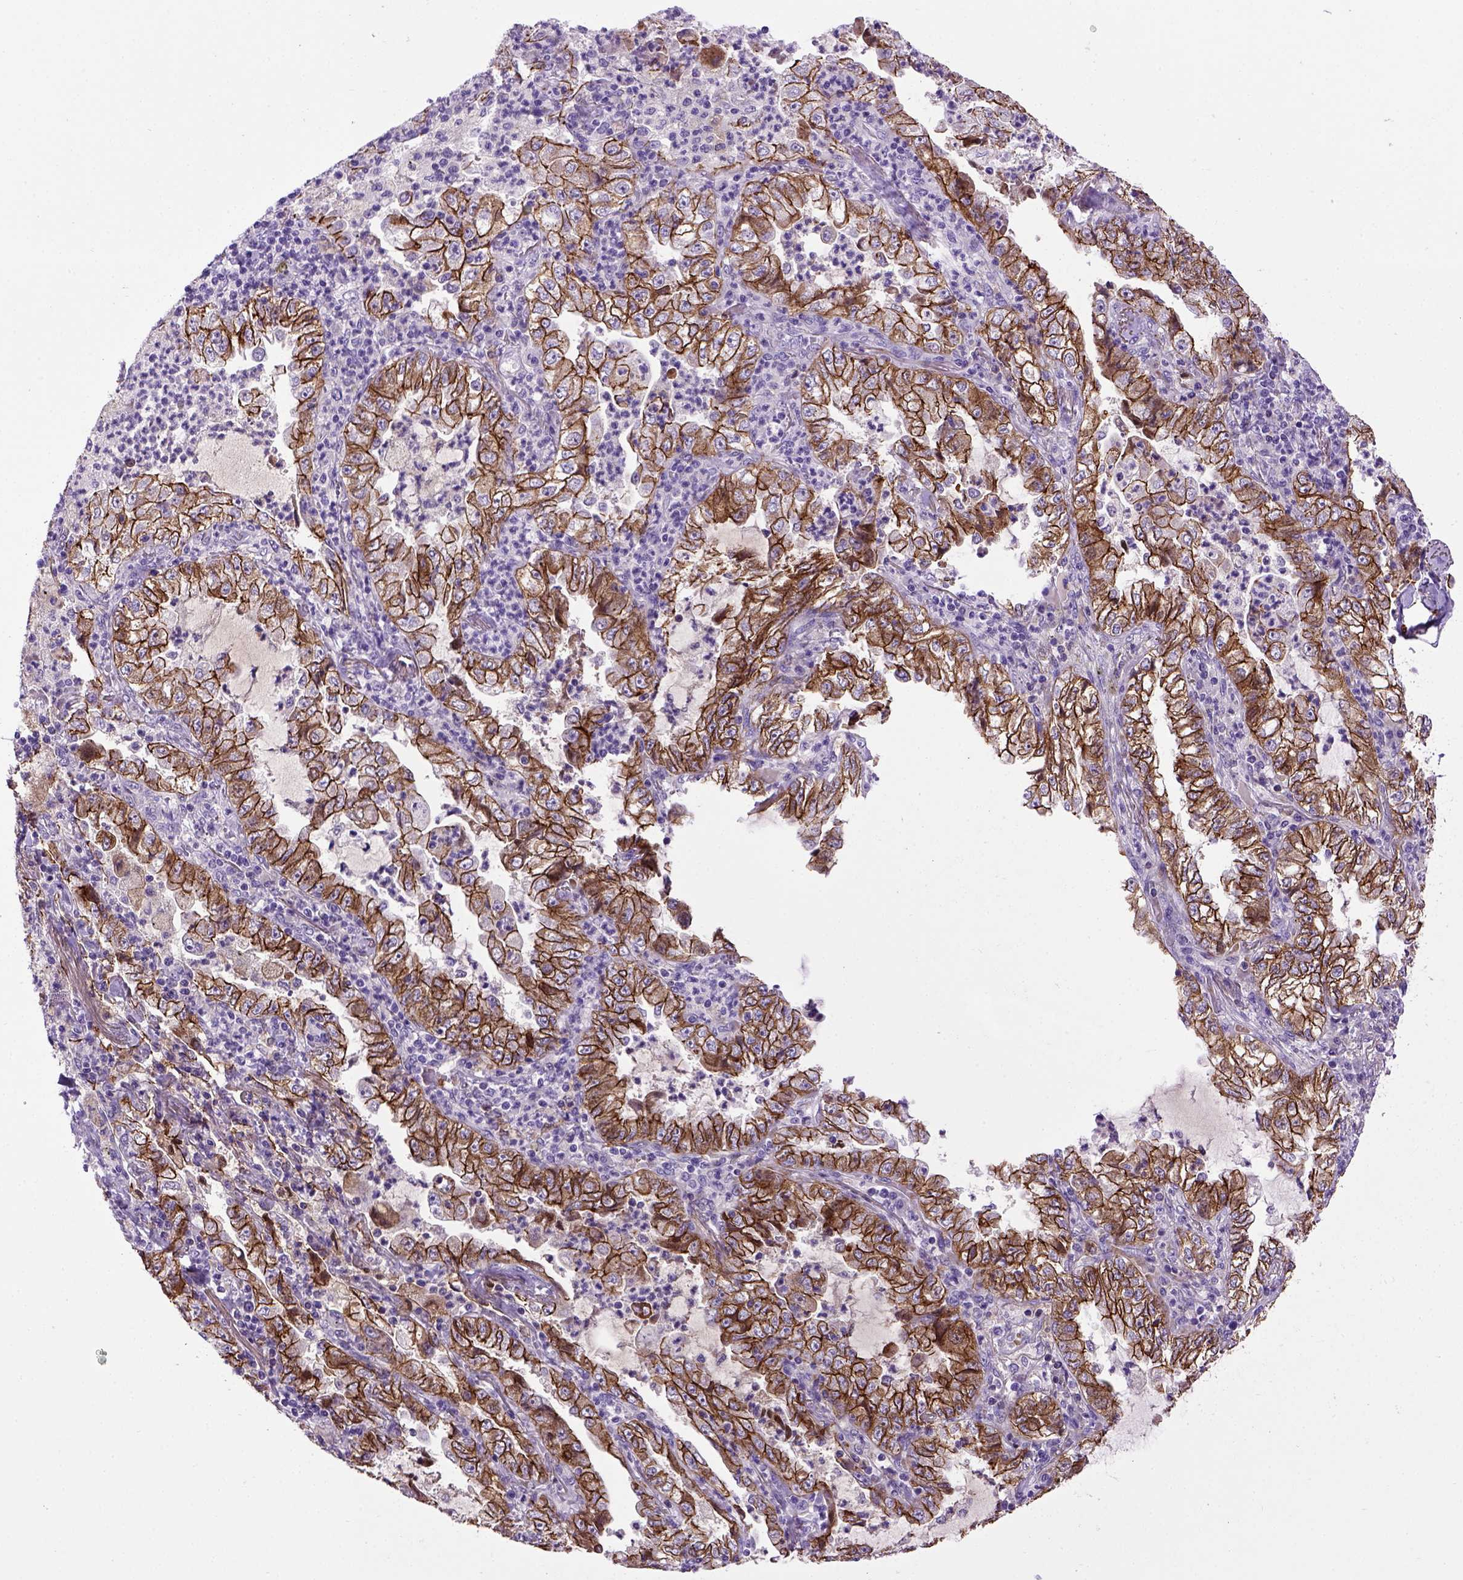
{"staining": {"intensity": "strong", "quantity": ">75%", "location": "cytoplasmic/membranous"}, "tissue": "lung cancer", "cell_type": "Tumor cells", "image_type": "cancer", "snomed": [{"axis": "morphology", "description": "Adenocarcinoma, NOS"}, {"axis": "topography", "description": "Lung"}], "caption": "Protein expression analysis of lung adenocarcinoma demonstrates strong cytoplasmic/membranous staining in approximately >75% of tumor cells.", "gene": "CDH1", "patient": {"sex": "female", "age": 73}}